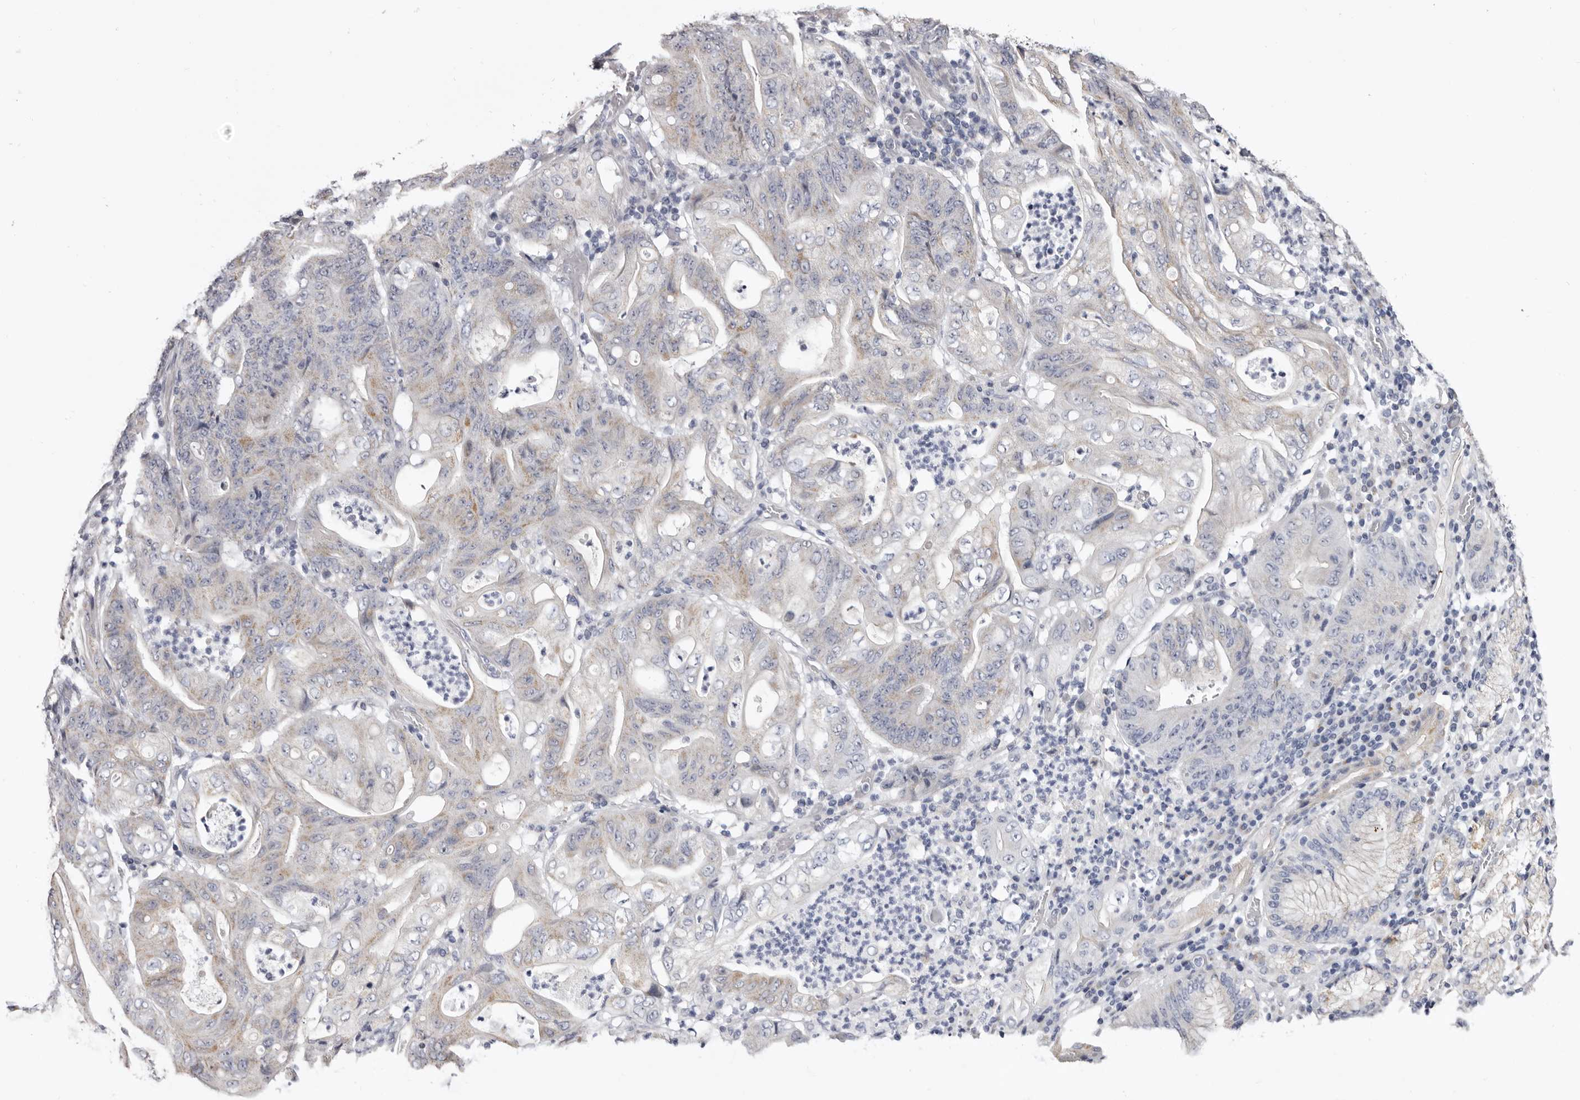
{"staining": {"intensity": "weak", "quantity": "<25%", "location": "cytoplasmic/membranous"}, "tissue": "stomach cancer", "cell_type": "Tumor cells", "image_type": "cancer", "snomed": [{"axis": "morphology", "description": "Adenocarcinoma, NOS"}, {"axis": "topography", "description": "Stomach"}], "caption": "There is no significant positivity in tumor cells of stomach adenocarcinoma.", "gene": "CASQ1", "patient": {"sex": "female", "age": 73}}